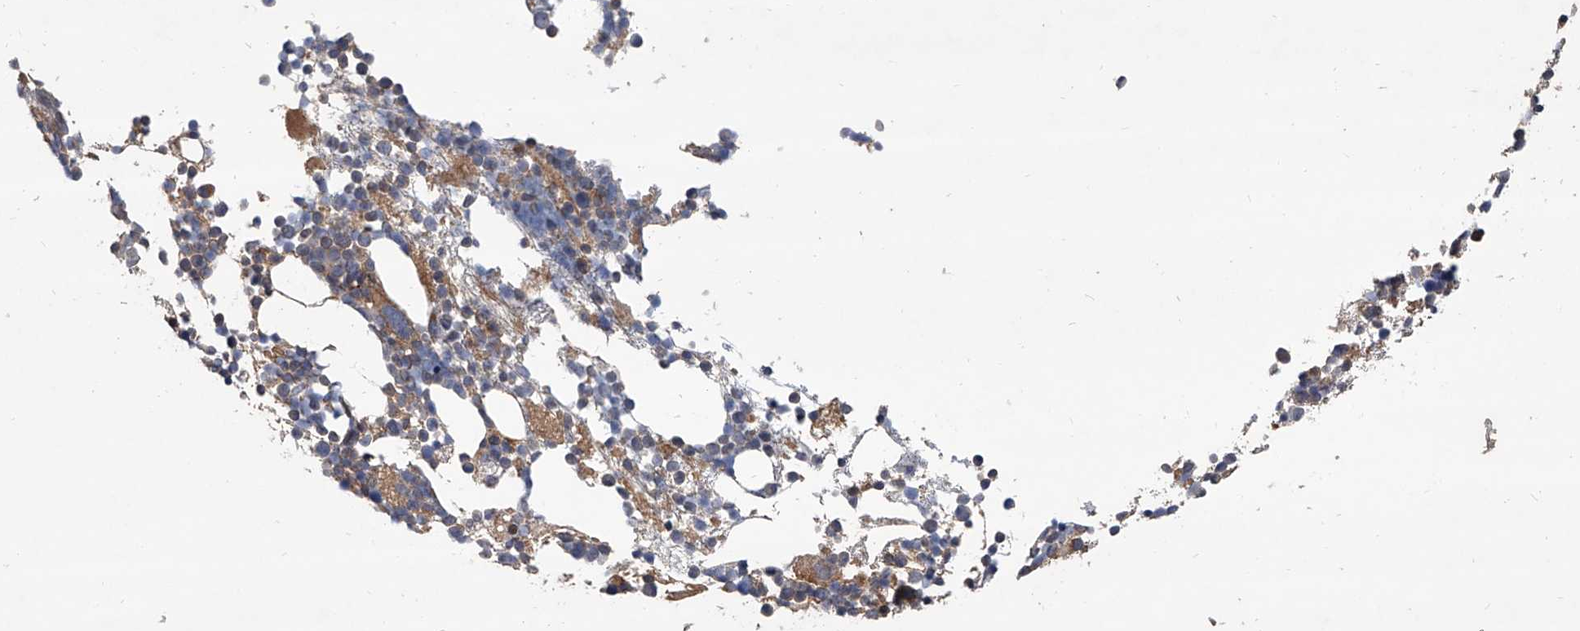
{"staining": {"intensity": "moderate", "quantity": "<25%", "location": "cytoplasmic/membranous"}, "tissue": "bone marrow", "cell_type": "Hematopoietic cells", "image_type": "normal", "snomed": [{"axis": "morphology", "description": "Normal tissue, NOS"}, {"axis": "topography", "description": "Bone marrow"}], "caption": "Immunohistochemistry (IHC) of unremarkable bone marrow reveals low levels of moderate cytoplasmic/membranous expression in approximately <25% of hematopoietic cells. (brown staining indicates protein expression, while blue staining denotes nuclei).", "gene": "USP47", "patient": {"sex": "female", "age": 57}}